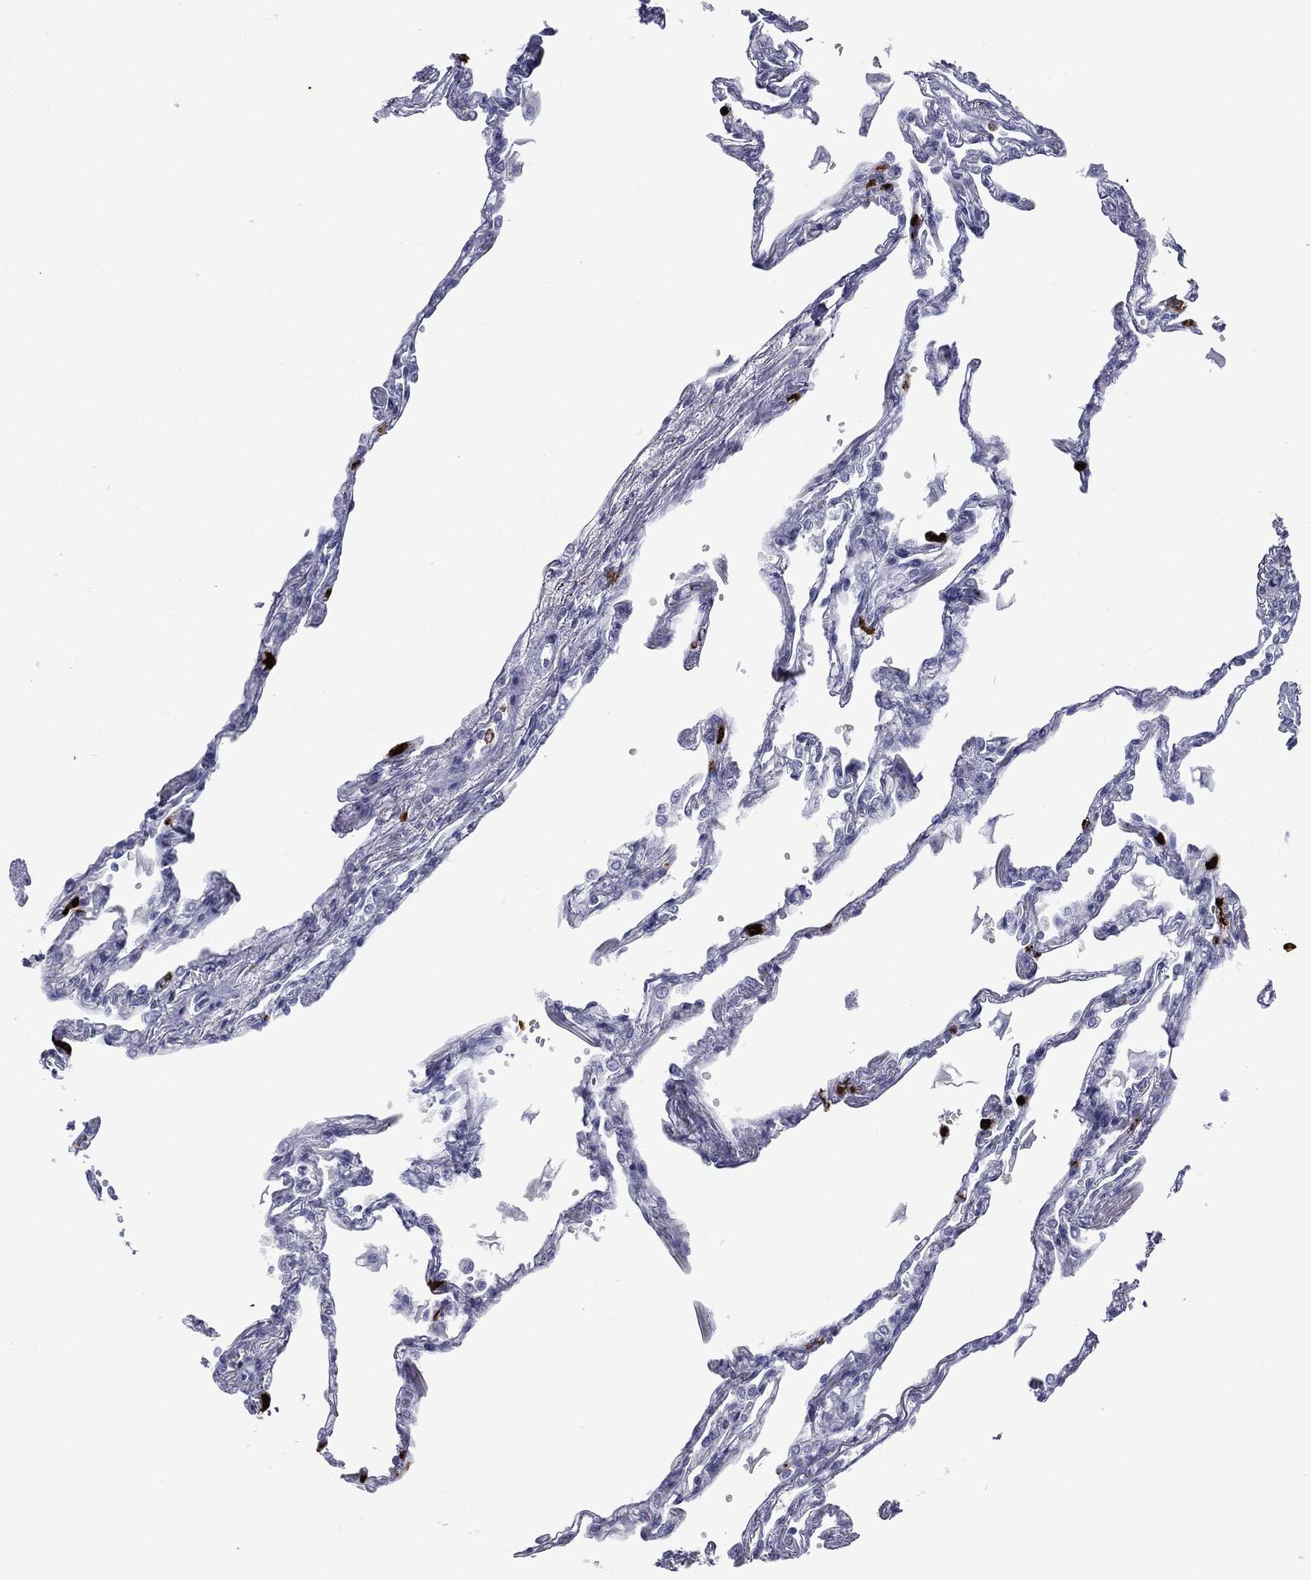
{"staining": {"intensity": "negative", "quantity": "none", "location": "none"}, "tissue": "lung", "cell_type": "Alveolar cells", "image_type": "normal", "snomed": [{"axis": "morphology", "description": "Normal tissue, NOS"}, {"axis": "topography", "description": "Lung"}], "caption": "This is an immunohistochemistry photomicrograph of normal human lung. There is no expression in alveolar cells.", "gene": "ELANE", "patient": {"sex": "male", "age": 78}}